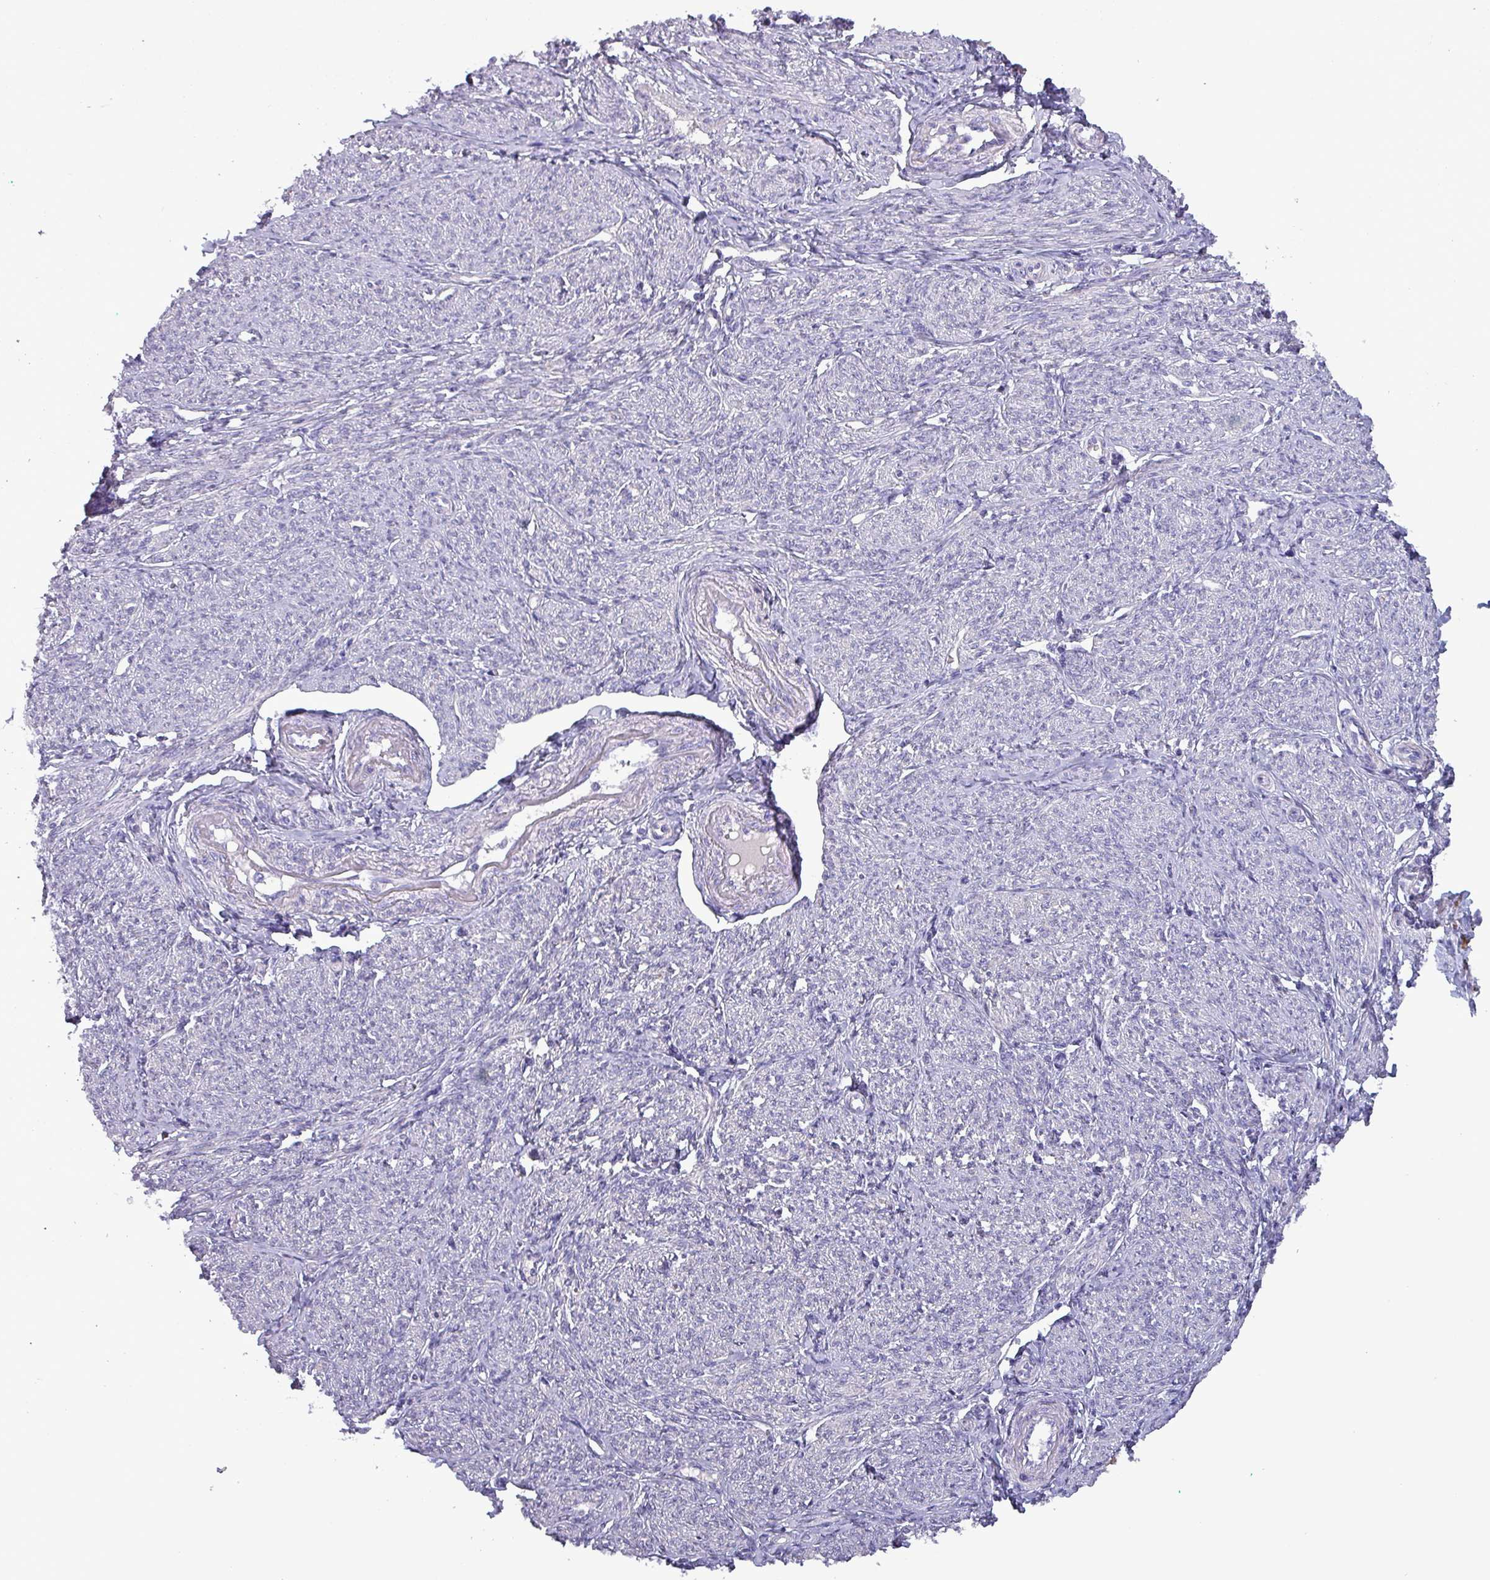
{"staining": {"intensity": "negative", "quantity": "none", "location": "none"}, "tissue": "smooth muscle", "cell_type": "Smooth muscle cells", "image_type": "normal", "snomed": [{"axis": "morphology", "description": "Normal tissue, NOS"}, {"axis": "topography", "description": "Smooth muscle"}], "caption": "Smooth muscle stained for a protein using immunohistochemistry (IHC) reveals no staining smooth muscle cells.", "gene": "HSD3B7", "patient": {"sex": "female", "age": 65}}